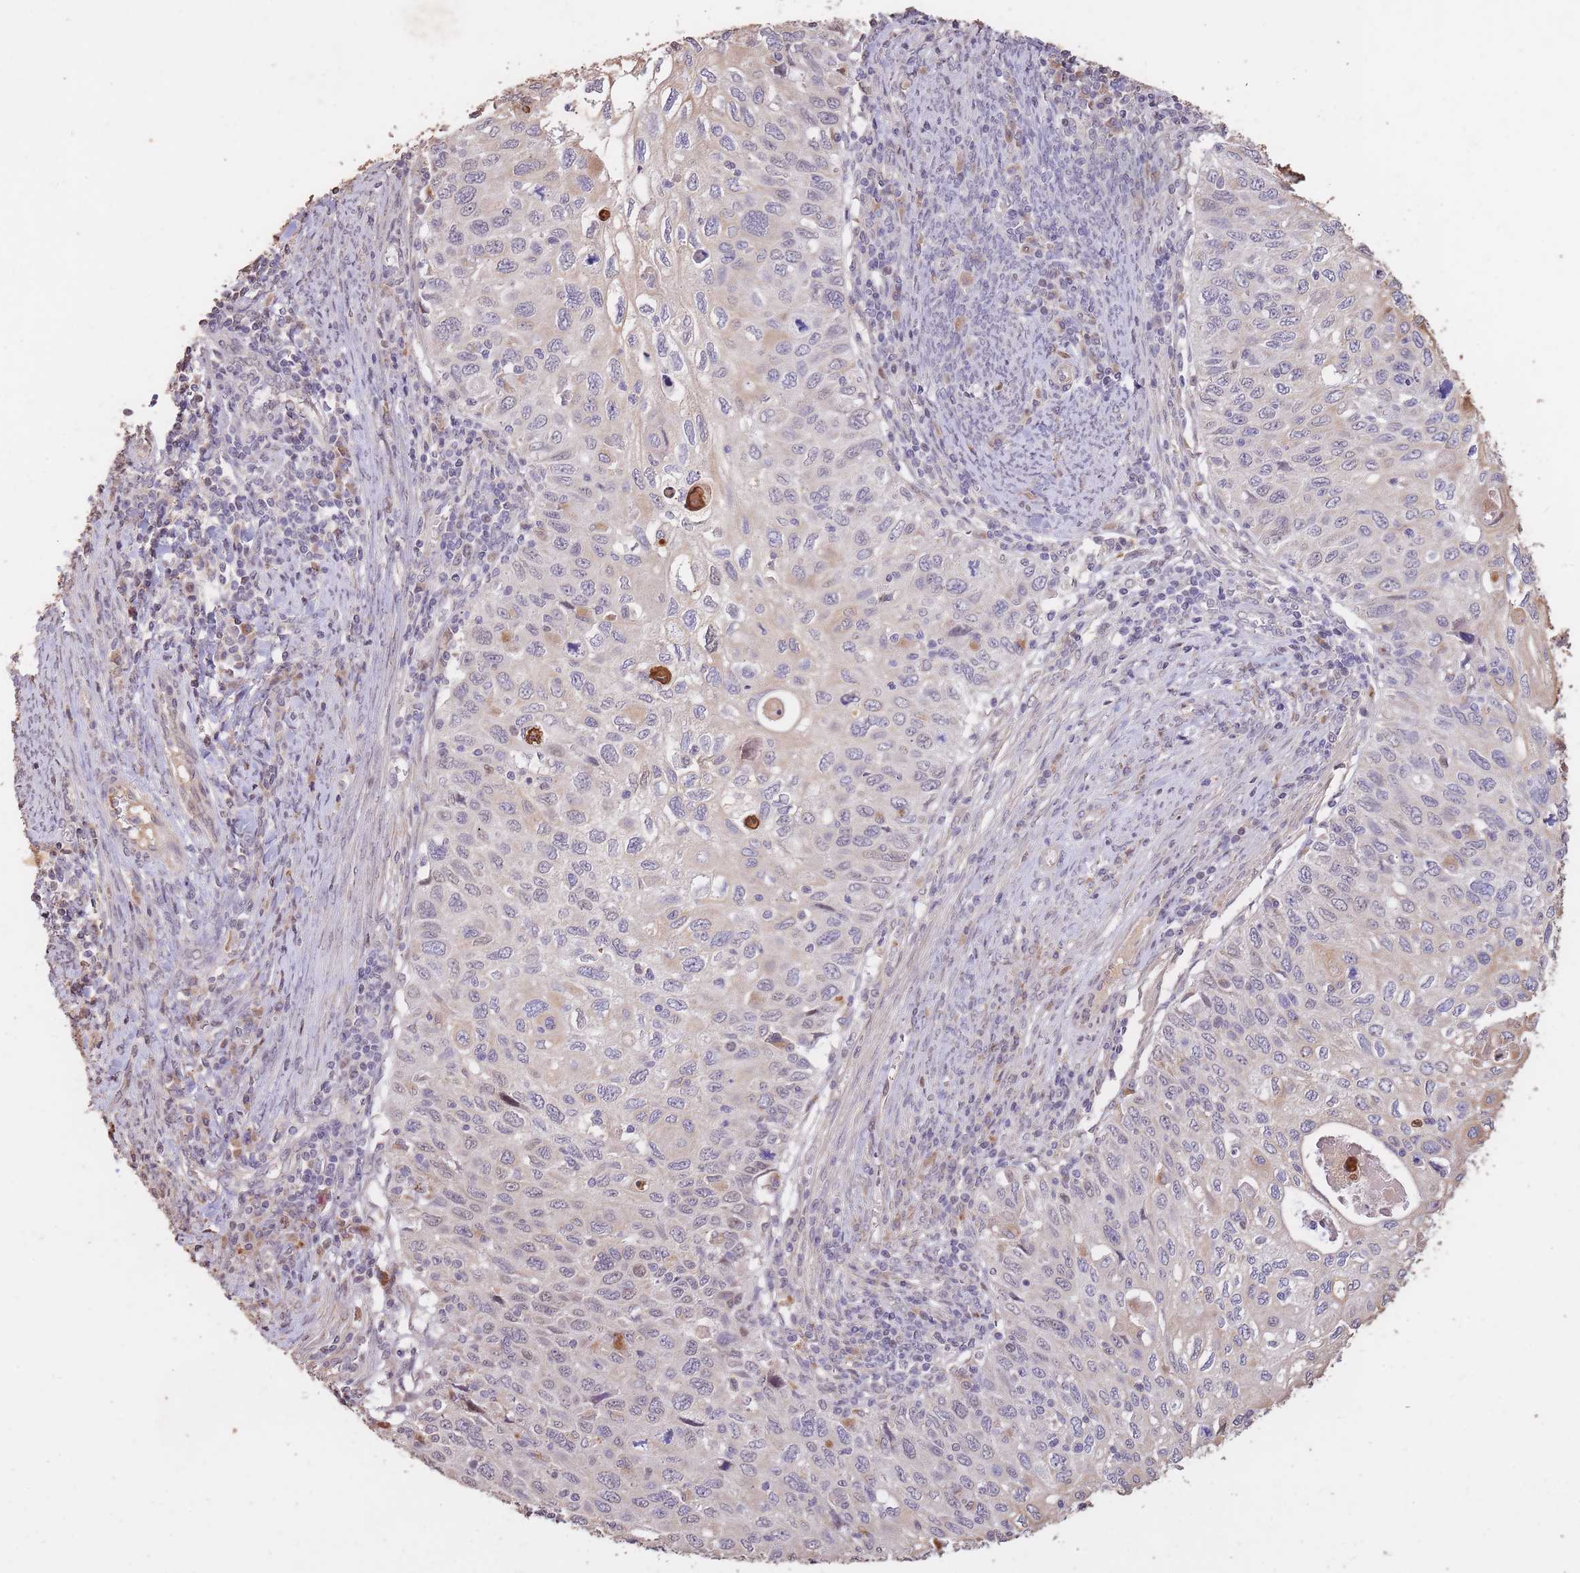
{"staining": {"intensity": "weak", "quantity": "<25%", "location": "cytoplasmic/membranous"}, "tissue": "cervical cancer", "cell_type": "Tumor cells", "image_type": "cancer", "snomed": [{"axis": "morphology", "description": "Squamous cell carcinoma, NOS"}, {"axis": "topography", "description": "Cervix"}], "caption": "Immunohistochemistry (IHC) image of cervical cancer (squamous cell carcinoma) stained for a protein (brown), which displays no staining in tumor cells.", "gene": "RGS14", "patient": {"sex": "female", "age": 70}}